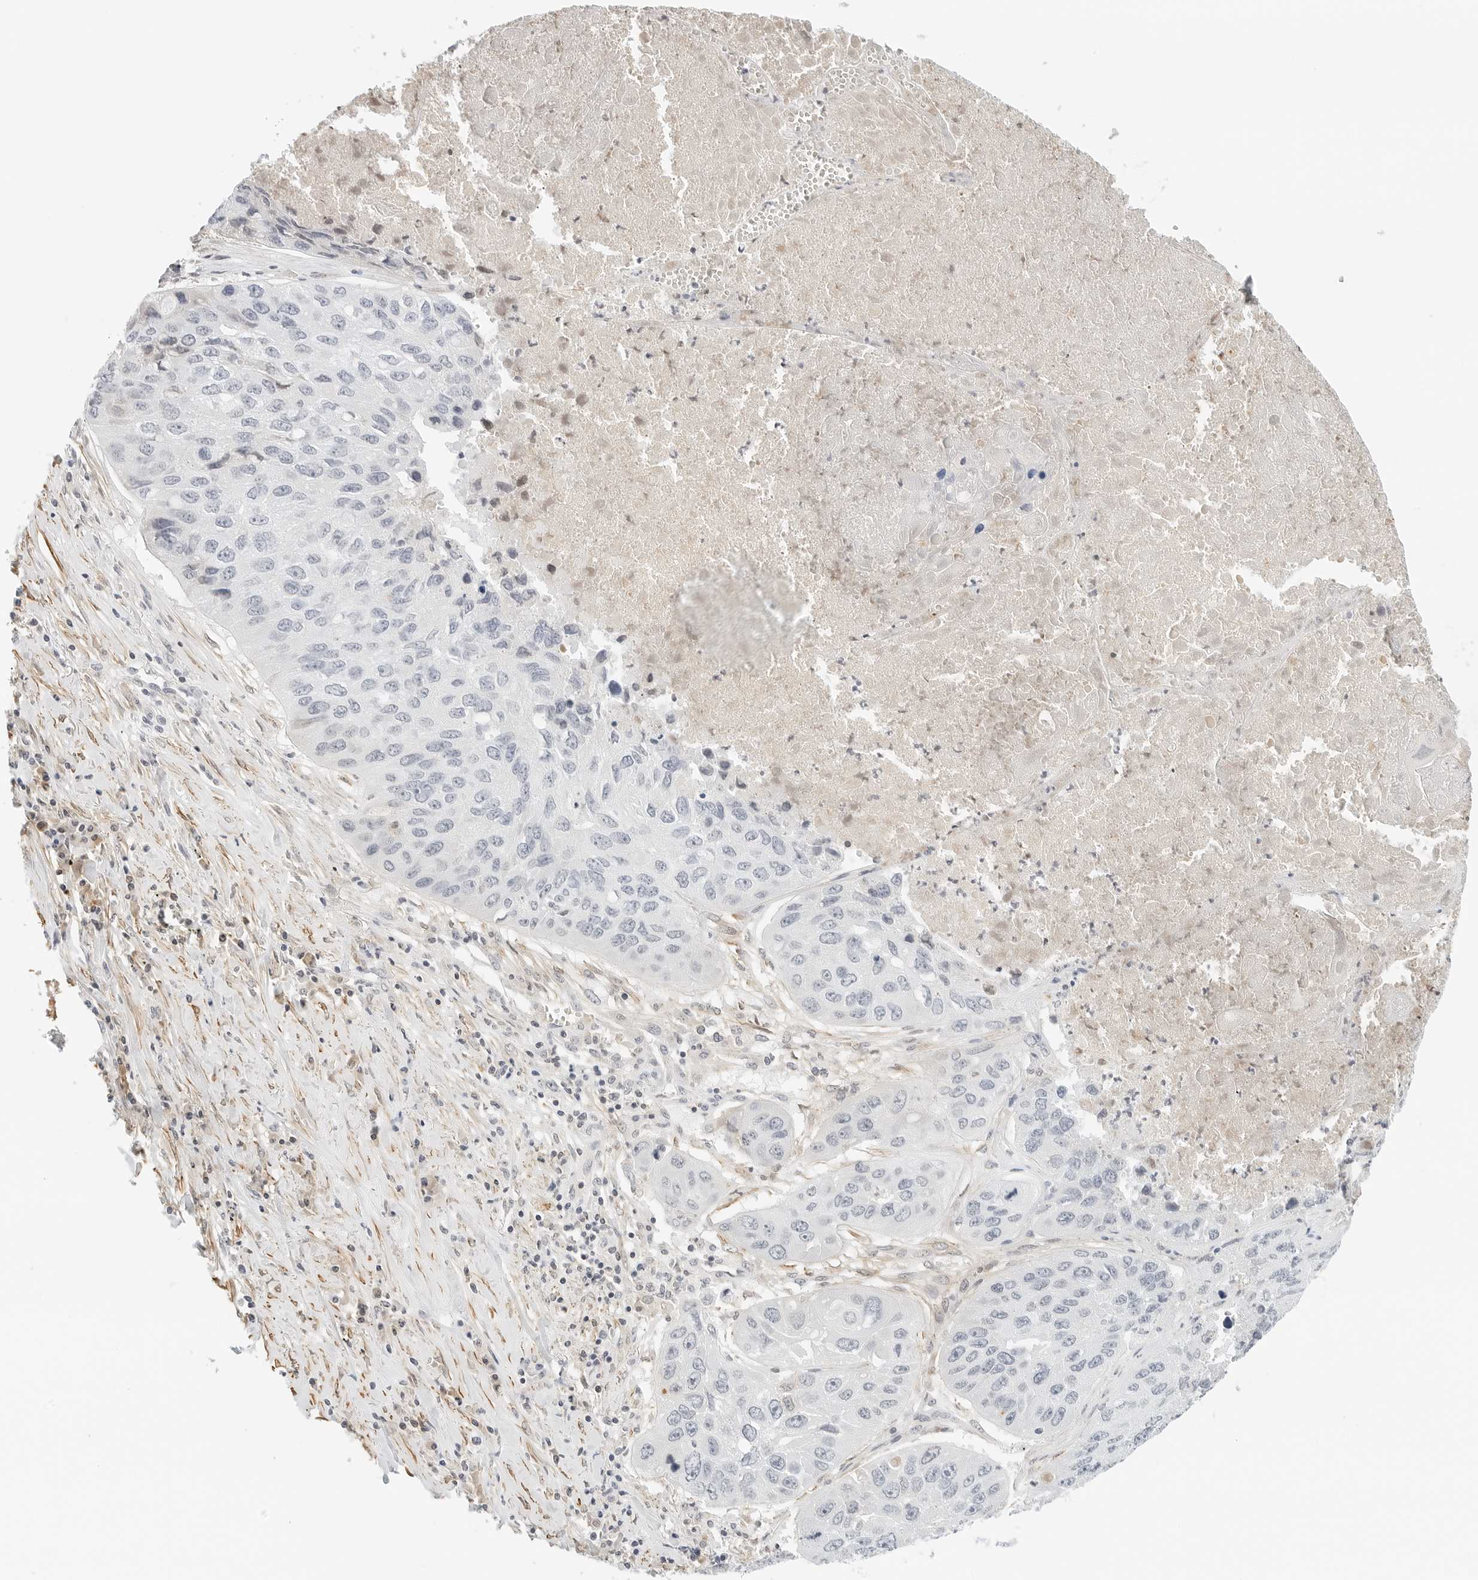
{"staining": {"intensity": "negative", "quantity": "none", "location": "none"}, "tissue": "lung cancer", "cell_type": "Tumor cells", "image_type": "cancer", "snomed": [{"axis": "morphology", "description": "Squamous cell carcinoma, NOS"}, {"axis": "topography", "description": "Lung"}], "caption": "A histopathology image of lung cancer (squamous cell carcinoma) stained for a protein displays no brown staining in tumor cells.", "gene": "PKDCC", "patient": {"sex": "male", "age": 61}}